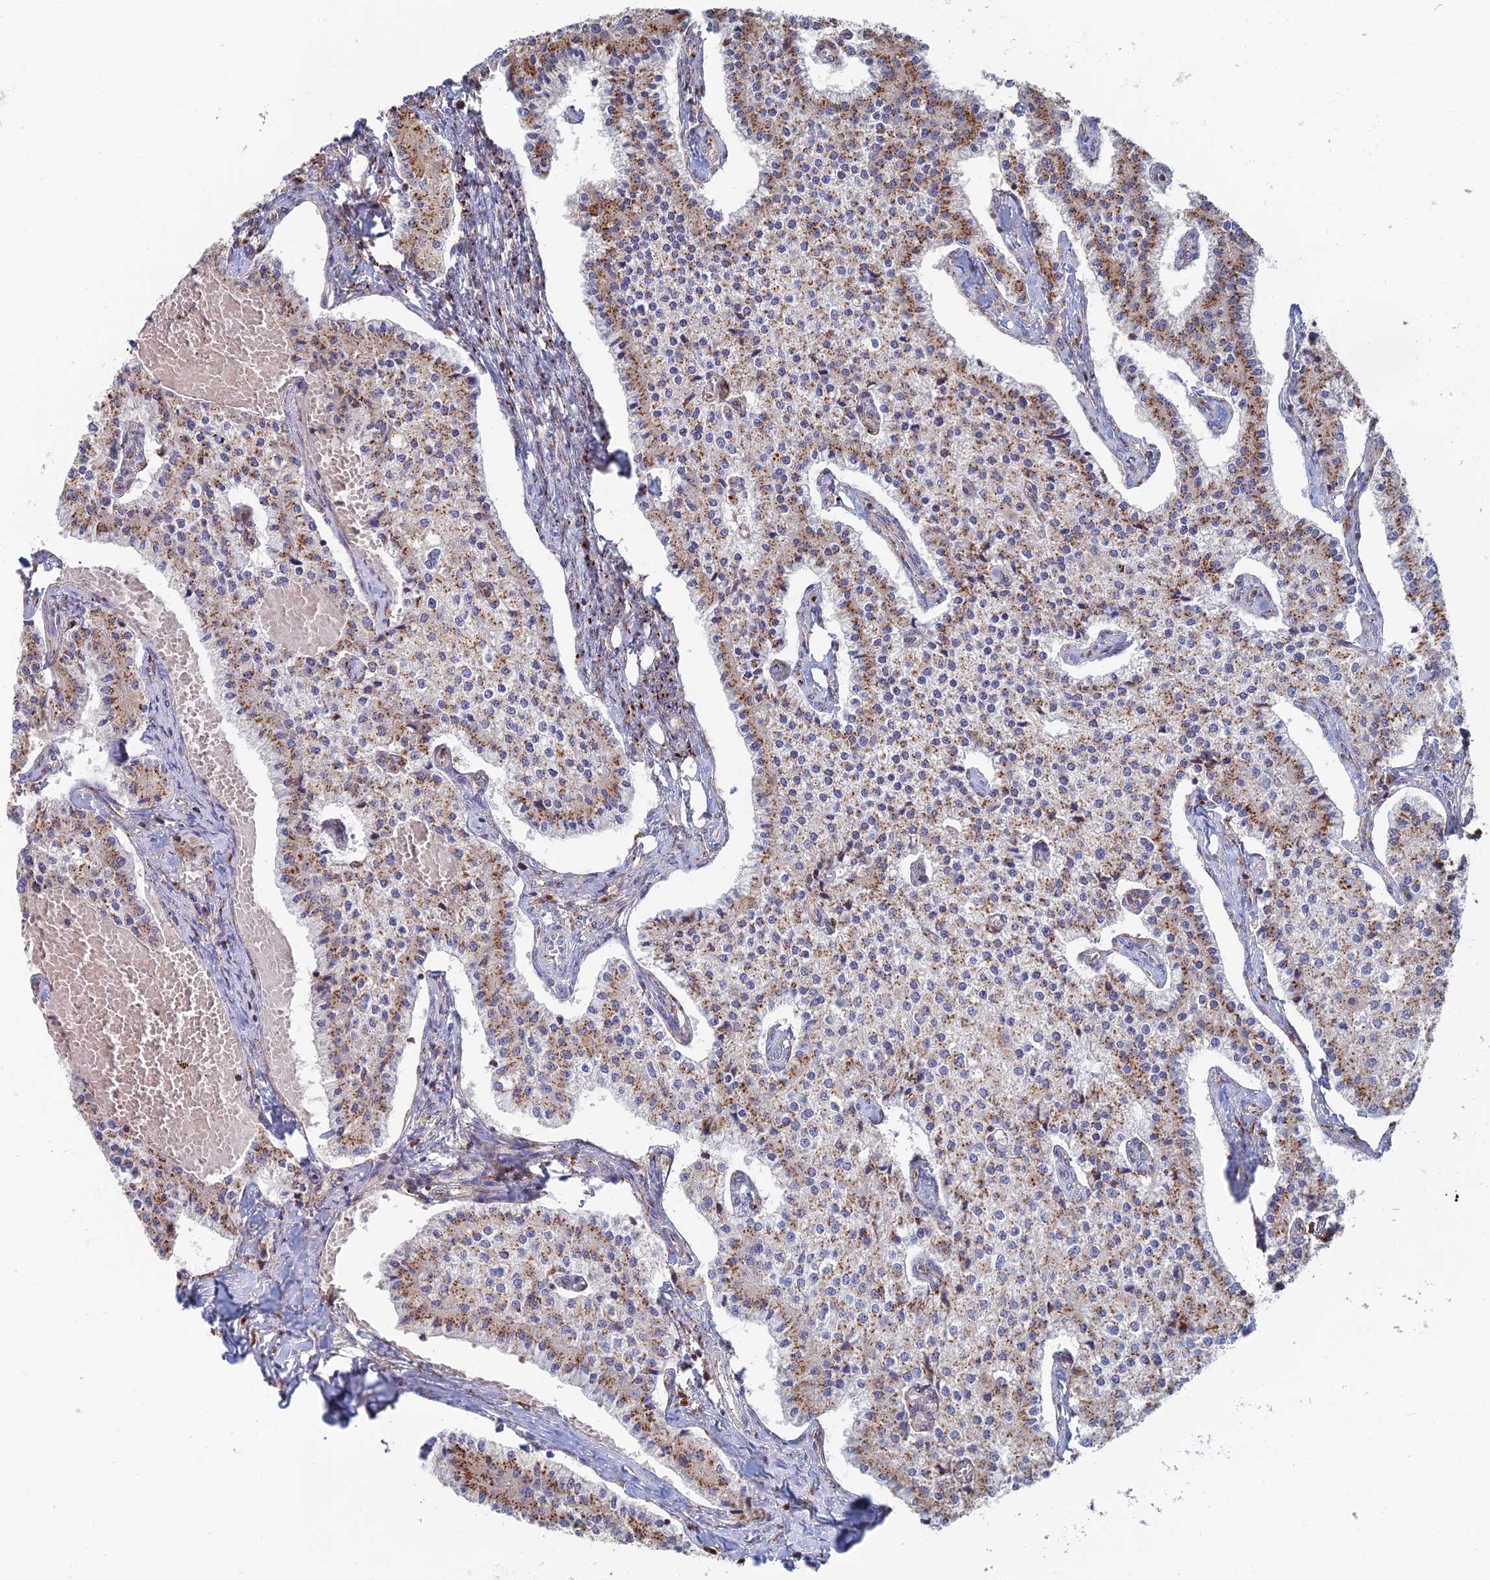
{"staining": {"intensity": "moderate", "quantity": "25%-75%", "location": "cytoplasmic/membranous"}, "tissue": "carcinoid", "cell_type": "Tumor cells", "image_type": "cancer", "snomed": [{"axis": "morphology", "description": "Carcinoid, malignant, NOS"}, {"axis": "topography", "description": "Colon"}], "caption": "Approximately 25%-75% of tumor cells in human carcinoid show moderate cytoplasmic/membranous protein staining as visualized by brown immunohistochemical staining.", "gene": "HS2ST1", "patient": {"sex": "female", "age": 52}}